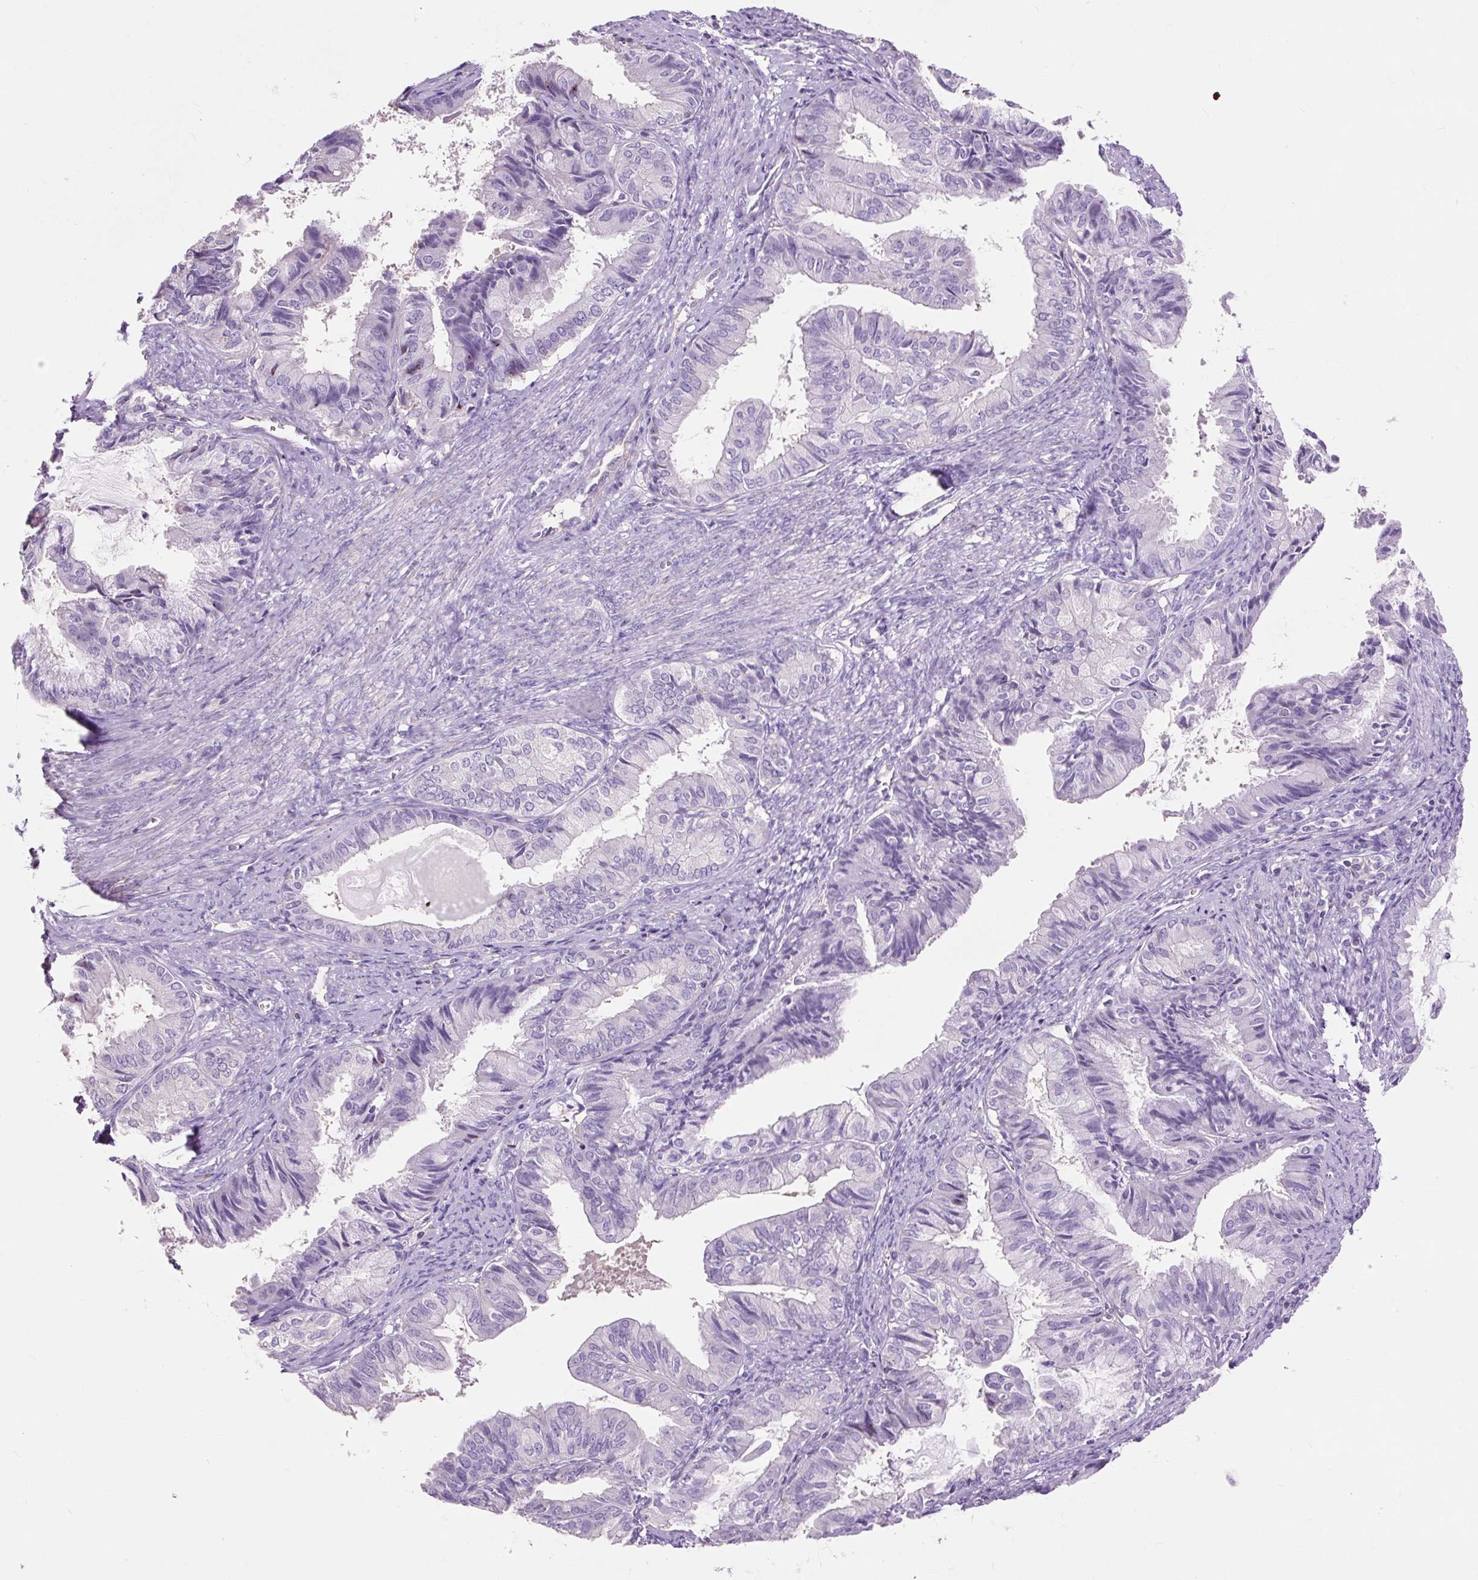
{"staining": {"intensity": "negative", "quantity": "none", "location": "none"}, "tissue": "endometrial cancer", "cell_type": "Tumor cells", "image_type": "cancer", "snomed": [{"axis": "morphology", "description": "Adenocarcinoma, NOS"}, {"axis": "topography", "description": "Endometrium"}], "caption": "High magnification brightfield microscopy of endometrial cancer (adenocarcinoma) stained with DAB (brown) and counterstained with hematoxylin (blue): tumor cells show no significant expression.", "gene": "OR10A7", "patient": {"sex": "female", "age": 86}}